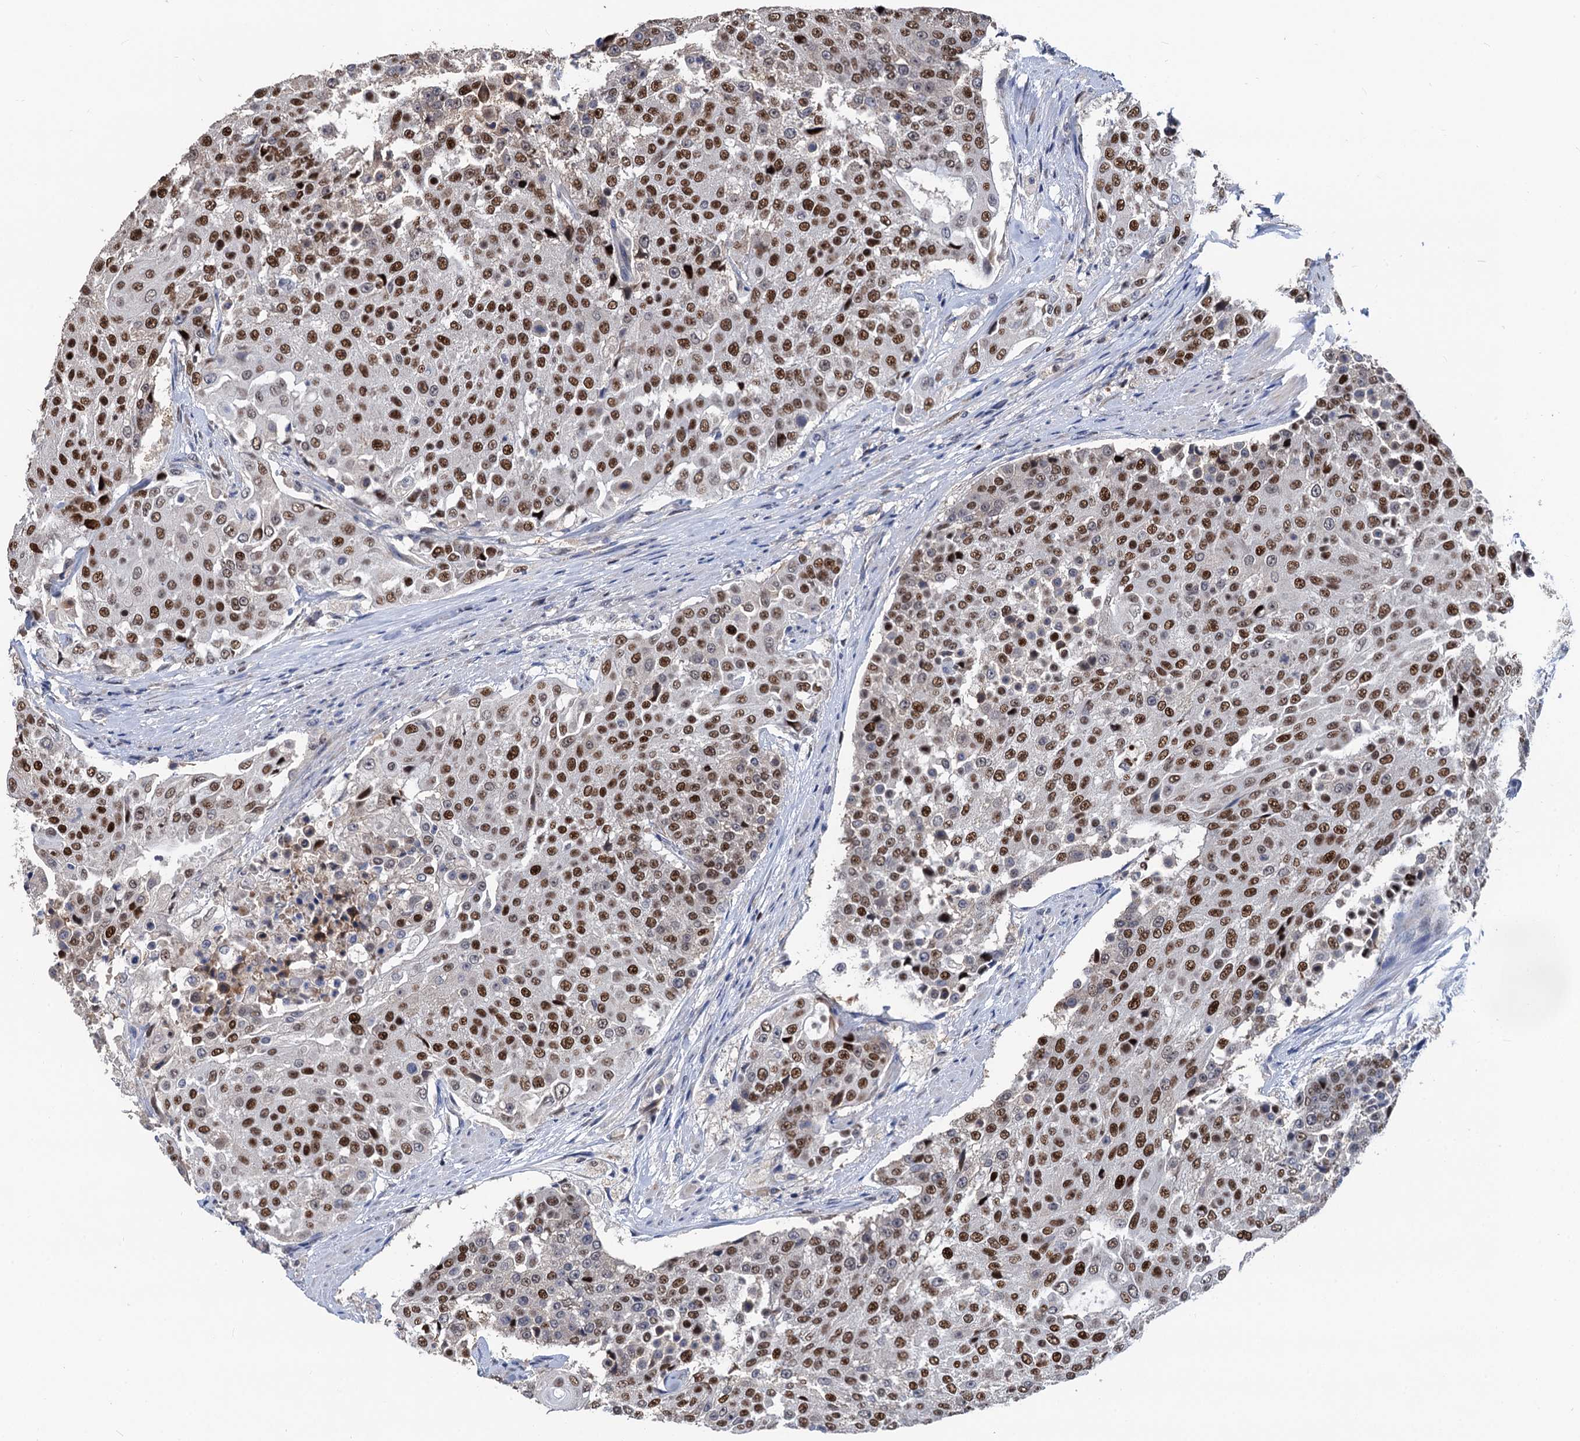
{"staining": {"intensity": "moderate", "quantity": ">75%", "location": "nuclear"}, "tissue": "urothelial cancer", "cell_type": "Tumor cells", "image_type": "cancer", "snomed": [{"axis": "morphology", "description": "Urothelial carcinoma, High grade"}, {"axis": "topography", "description": "Urinary bladder"}], "caption": "High-grade urothelial carcinoma stained with DAB immunohistochemistry shows medium levels of moderate nuclear positivity in about >75% of tumor cells.", "gene": "TSEN34", "patient": {"sex": "female", "age": 63}}